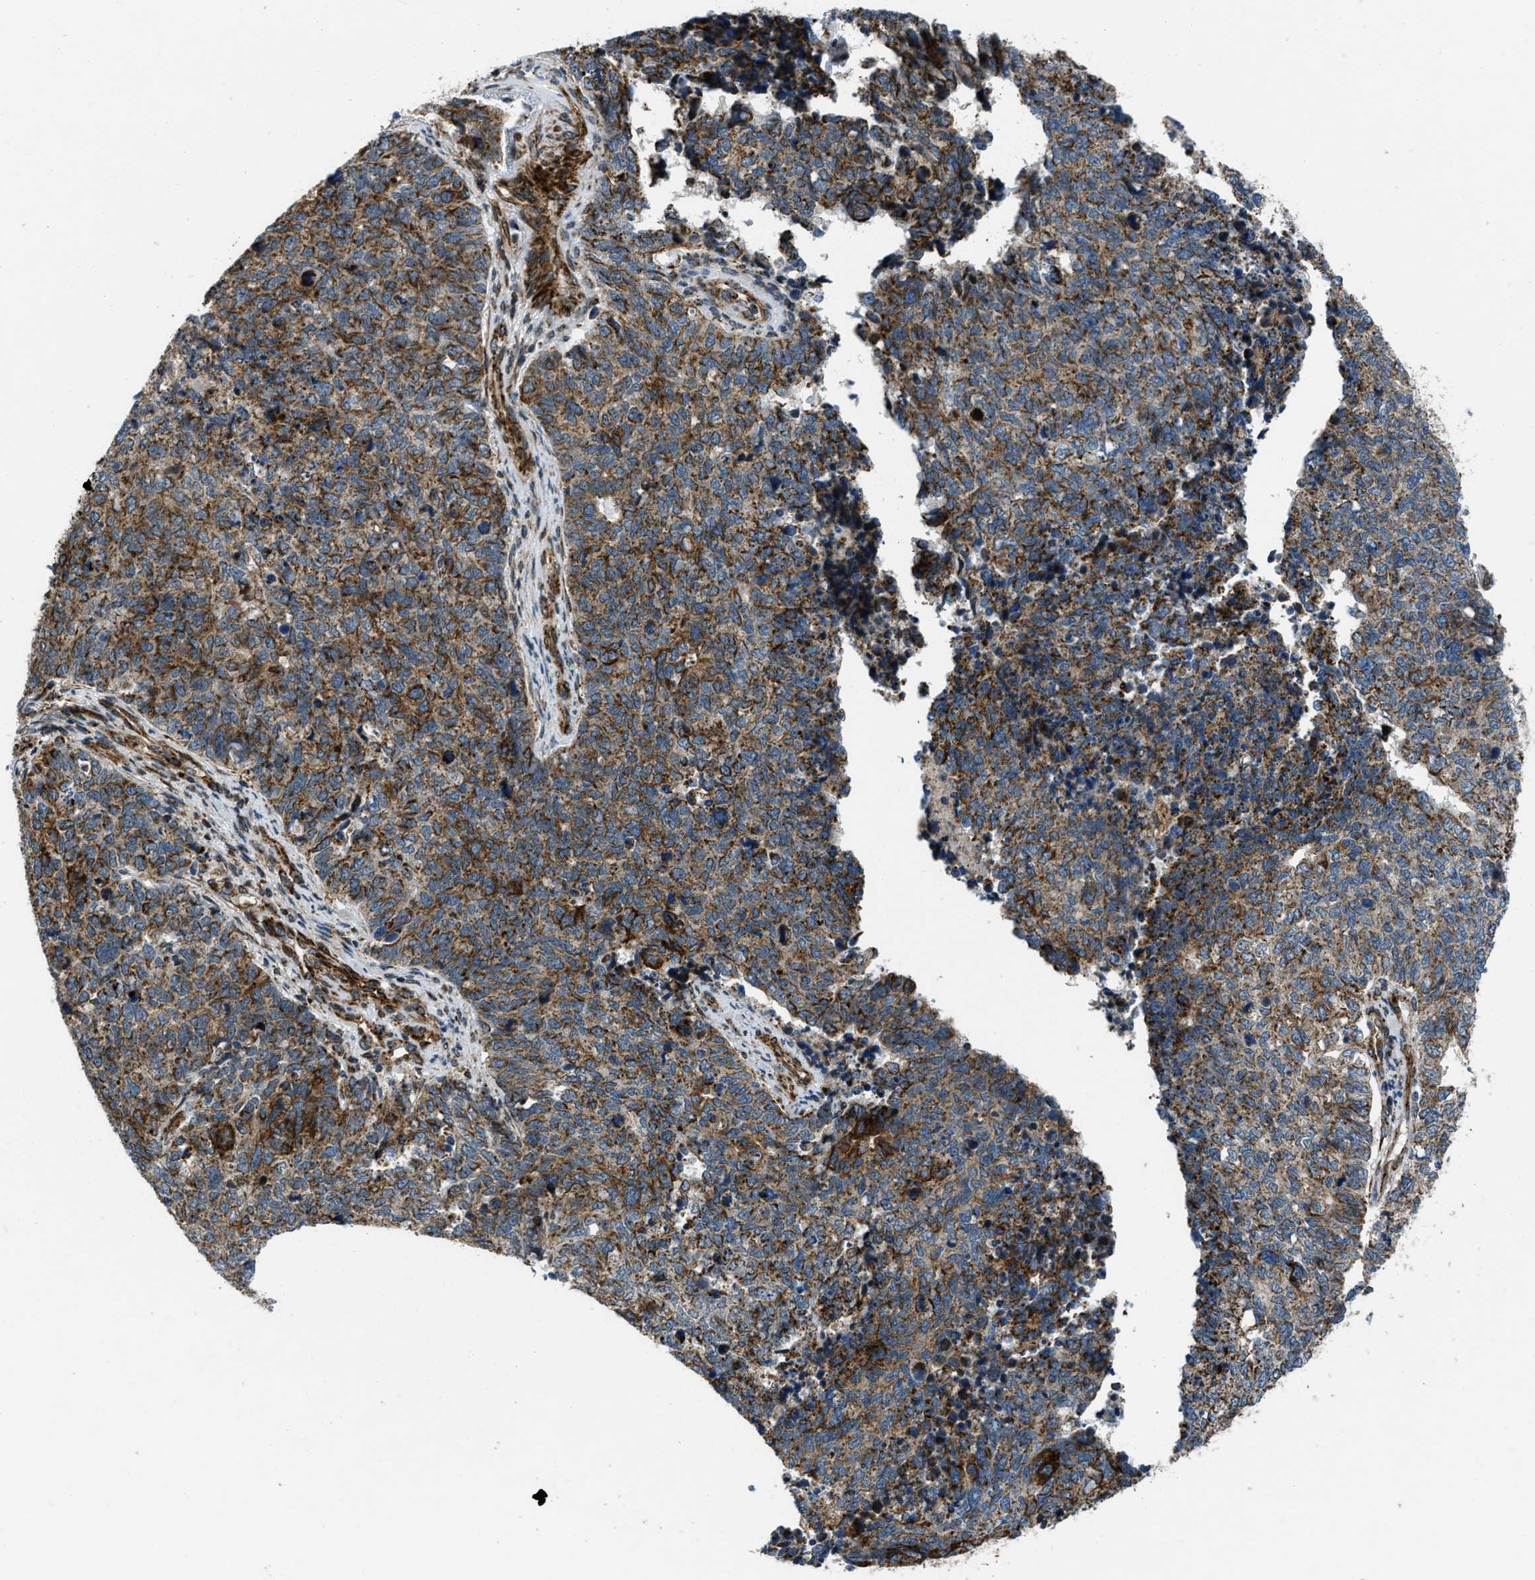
{"staining": {"intensity": "moderate", "quantity": ">75%", "location": "cytoplasmic/membranous"}, "tissue": "cervical cancer", "cell_type": "Tumor cells", "image_type": "cancer", "snomed": [{"axis": "morphology", "description": "Squamous cell carcinoma, NOS"}, {"axis": "topography", "description": "Cervix"}], "caption": "DAB (3,3'-diaminobenzidine) immunohistochemical staining of human cervical squamous cell carcinoma displays moderate cytoplasmic/membranous protein expression in approximately >75% of tumor cells. Using DAB (brown) and hematoxylin (blue) stains, captured at high magnification using brightfield microscopy.", "gene": "GSDME", "patient": {"sex": "female", "age": 63}}